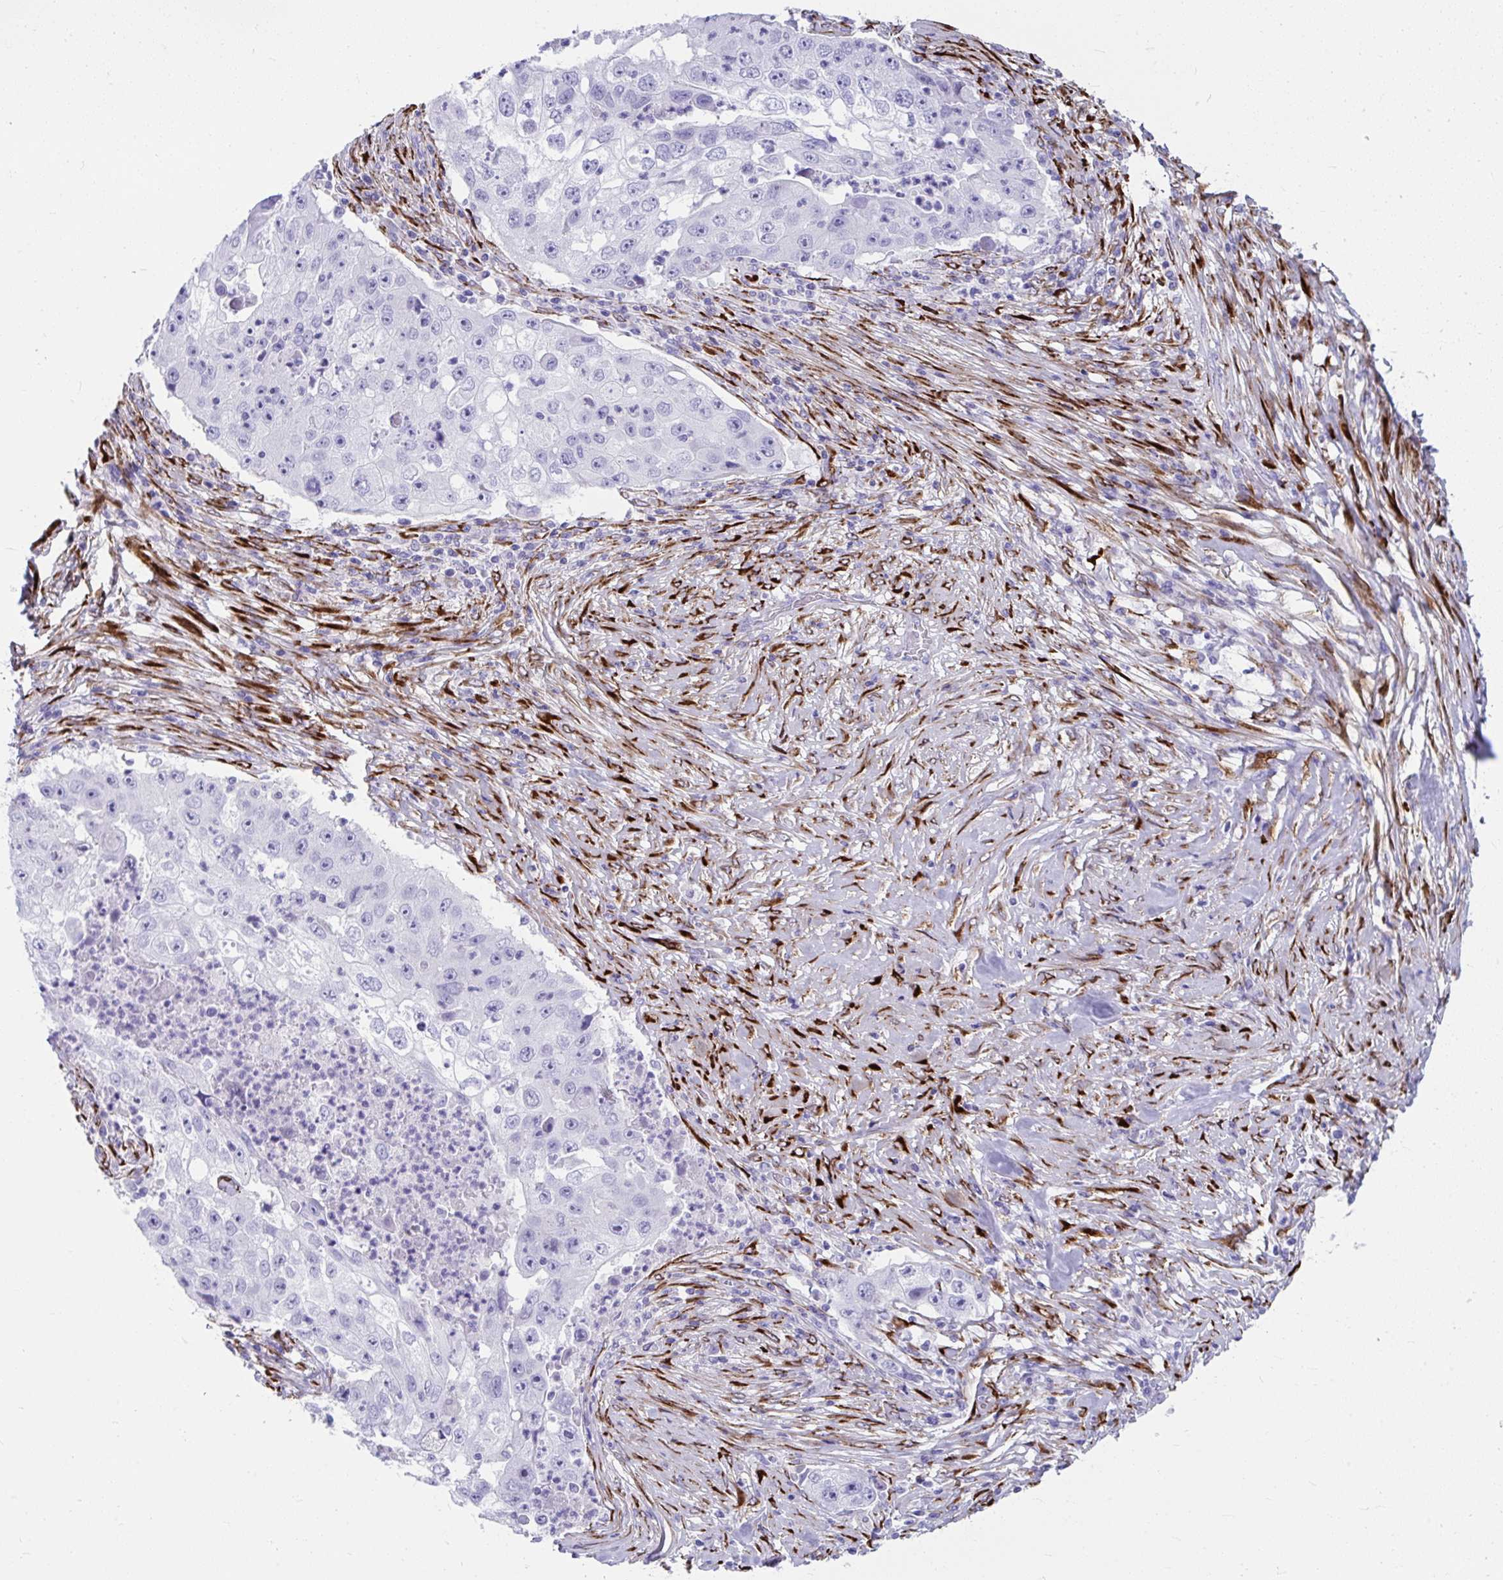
{"staining": {"intensity": "negative", "quantity": "none", "location": "none"}, "tissue": "lung cancer", "cell_type": "Tumor cells", "image_type": "cancer", "snomed": [{"axis": "morphology", "description": "Squamous cell carcinoma, NOS"}, {"axis": "topography", "description": "Lung"}], "caption": "There is no significant staining in tumor cells of lung cancer.", "gene": "GRXCR2", "patient": {"sex": "male", "age": 64}}